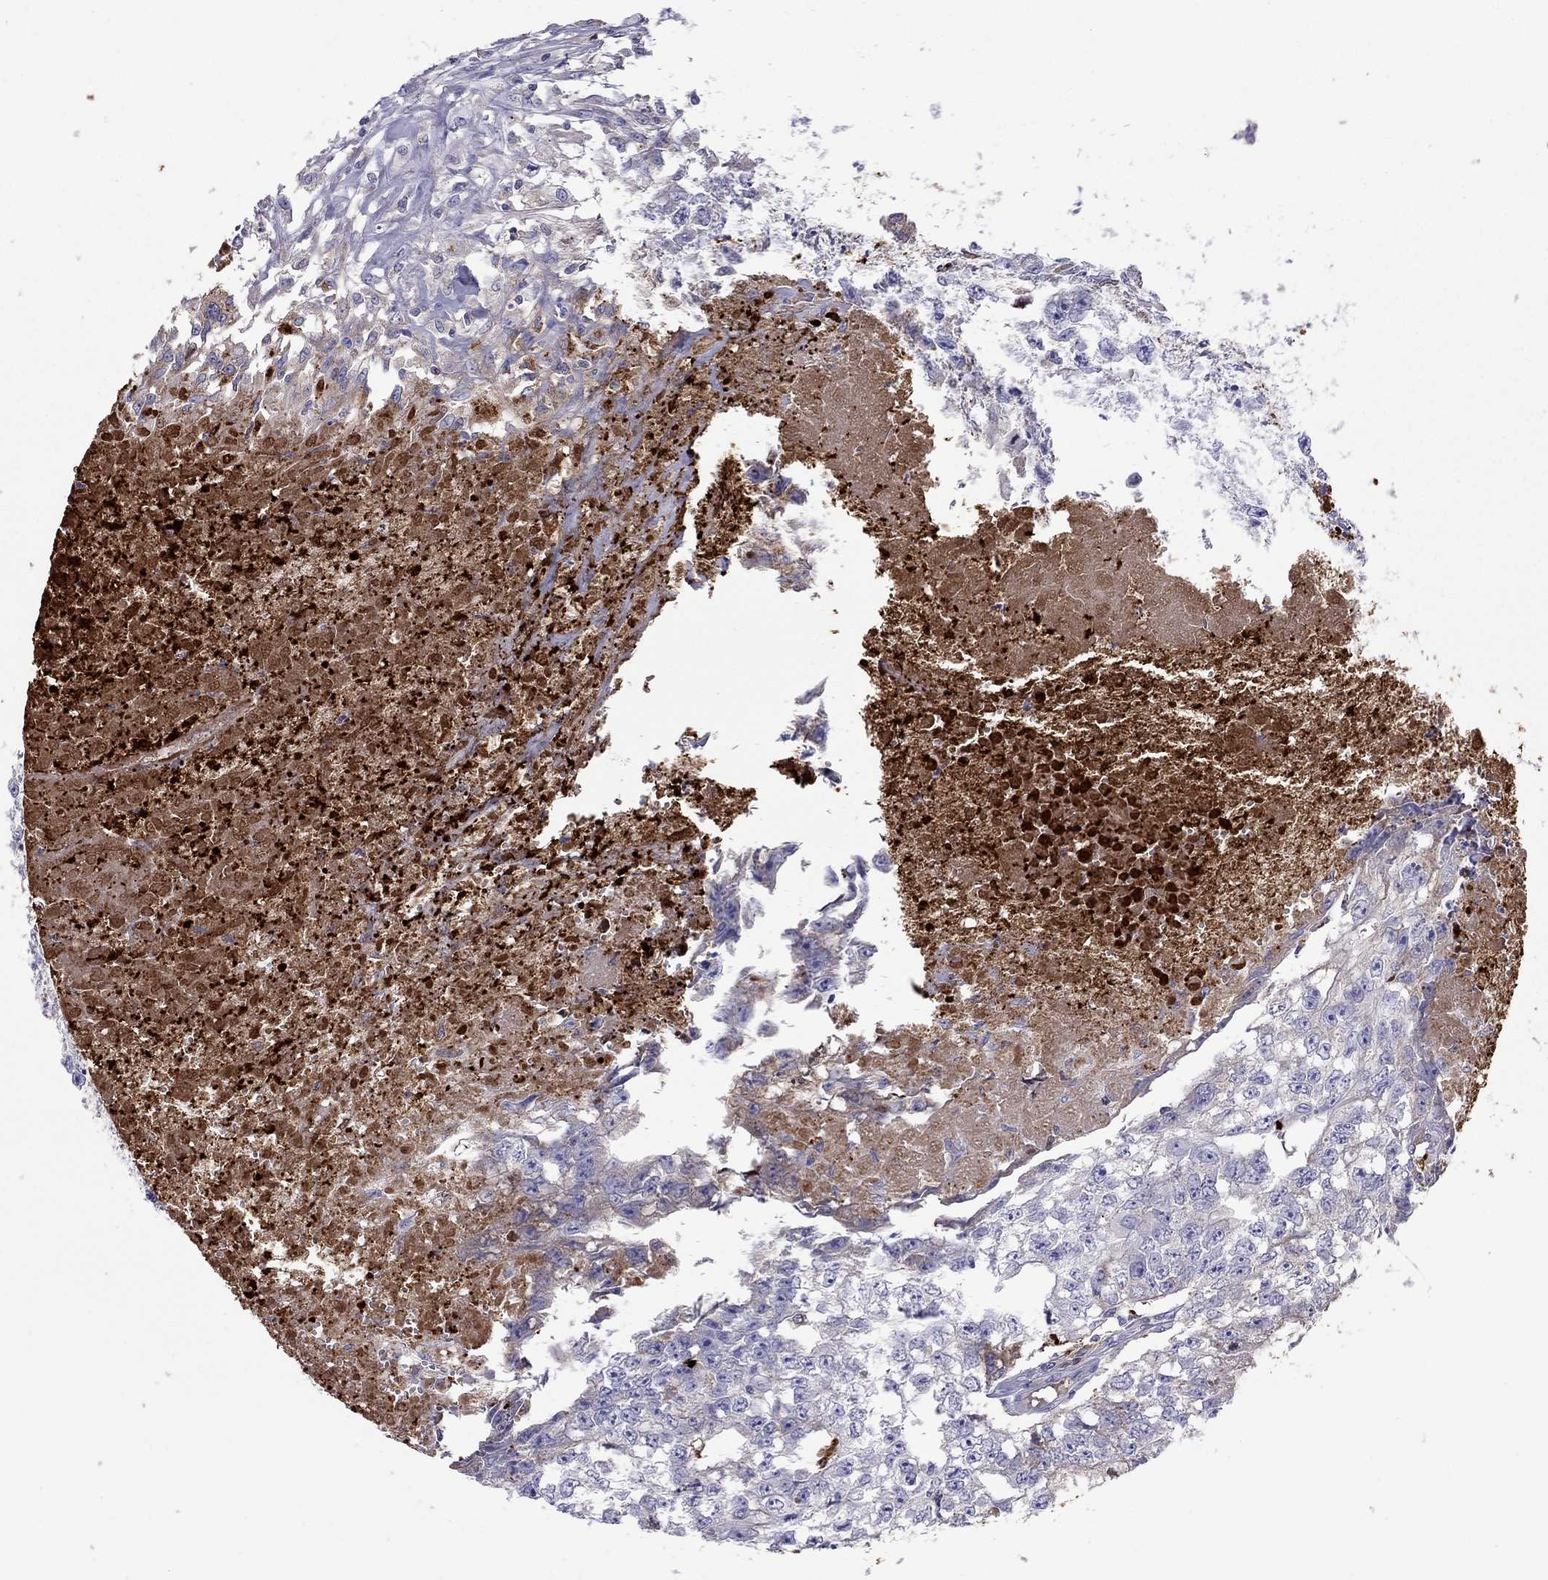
{"staining": {"intensity": "weak", "quantity": "<25%", "location": "cytoplasmic/membranous"}, "tissue": "testis cancer", "cell_type": "Tumor cells", "image_type": "cancer", "snomed": [{"axis": "morphology", "description": "Carcinoma, Embryonal, NOS"}, {"axis": "morphology", "description": "Teratoma, malignant, NOS"}, {"axis": "topography", "description": "Testis"}], "caption": "Immunohistochemistry (IHC) of embryonal carcinoma (testis) displays no positivity in tumor cells. The staining was performed using DAB to visualize the protein expression in brown, while the nuclei were stained in blue with hematoxylin (Magnification: 20x).", "gene": "SERPINA3", "patient": {"sex": "male", "age": 24}}